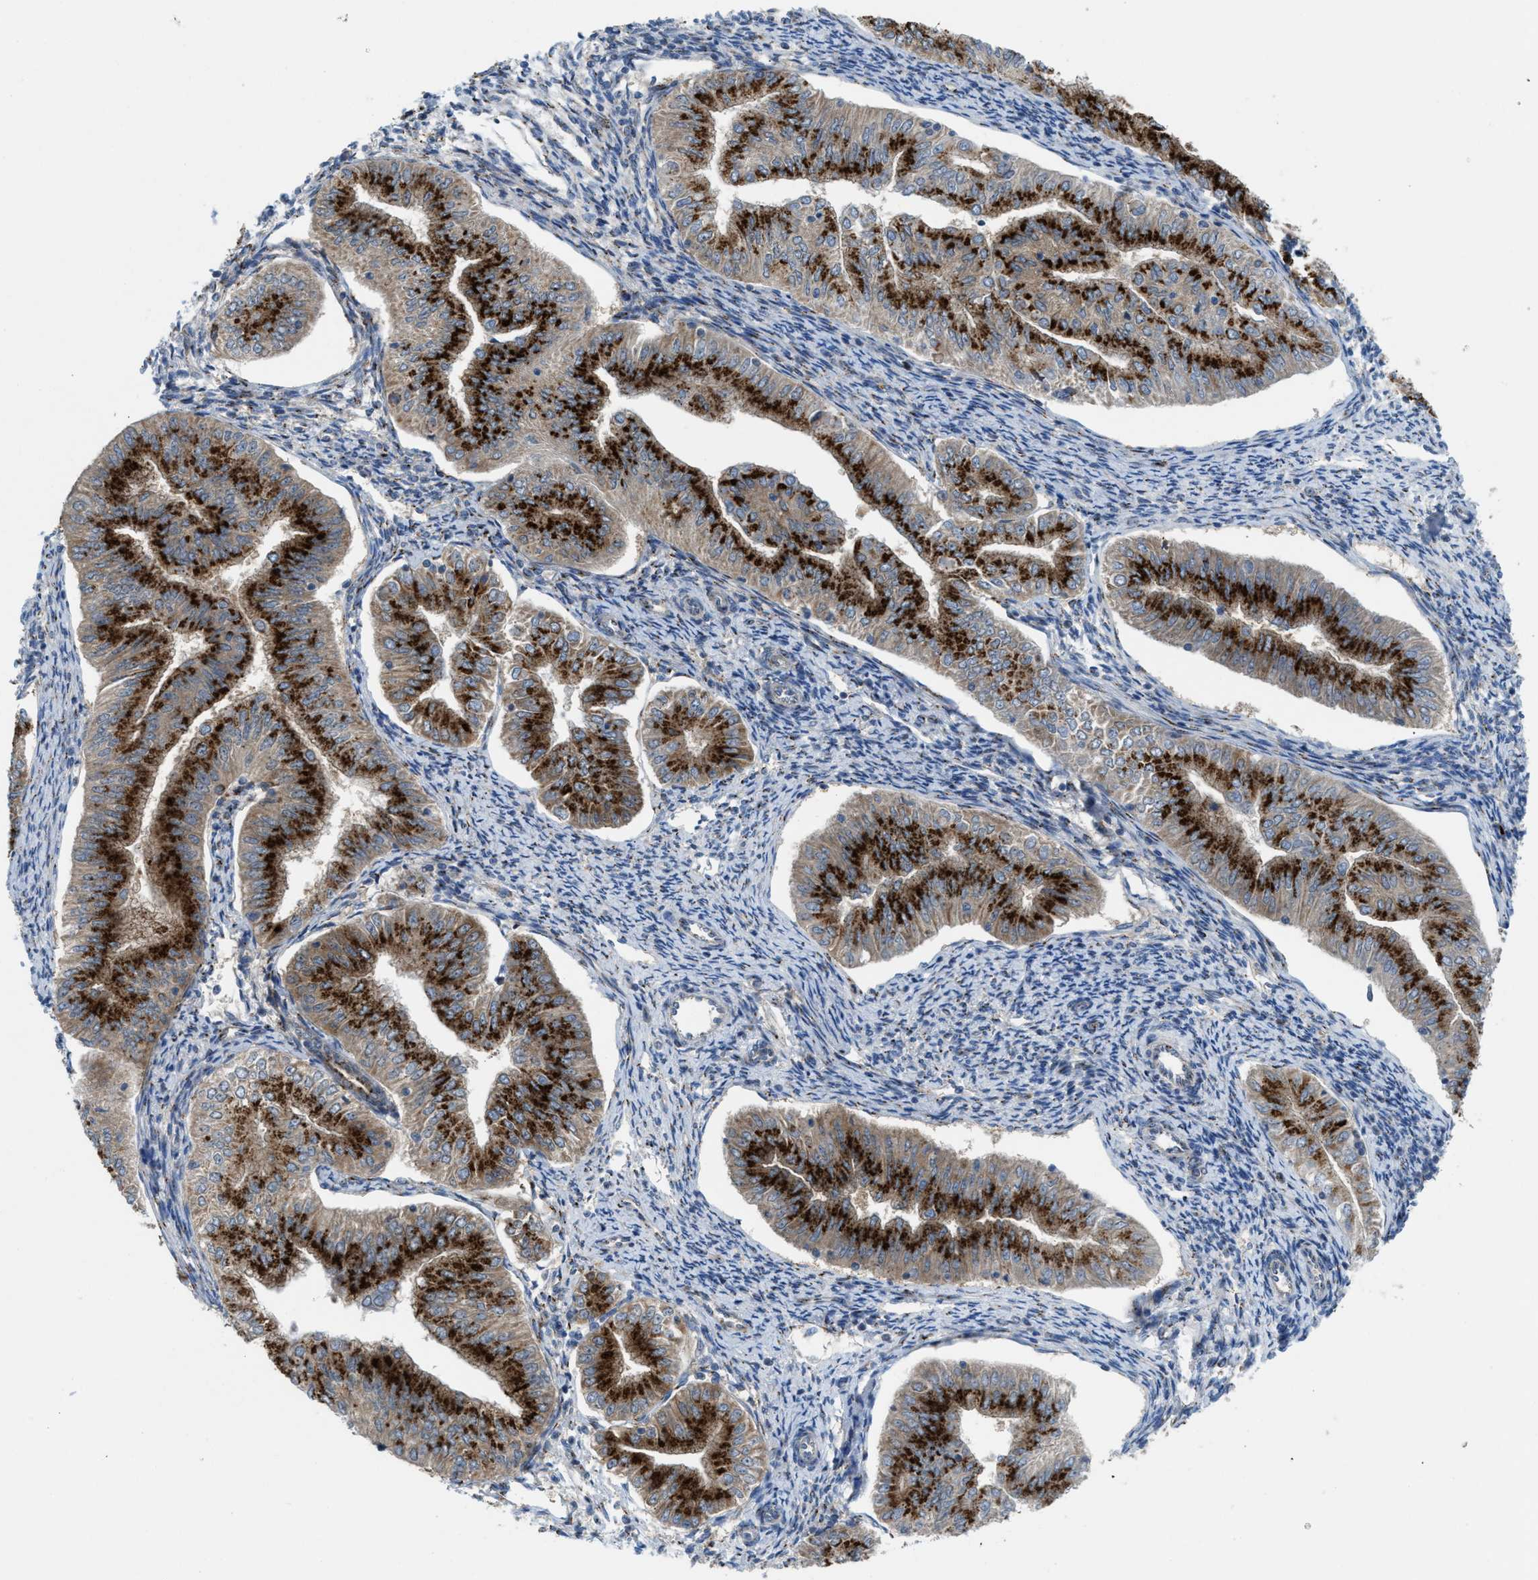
{"staining": {"intensity": "strong", "quantity": ">75%", "location": "cytoplasmic/membranous"}, "tissue": "endometrial cancer", "cell_type": "Tumor cells", "image_type": "cancer", "snomed": [{"axis": "morphology", "description": "Normal tissue, NOS"}, {"axis": "morphology", "description": "Adenocarcinoma, NOS"}, {"axis": "topography", "description": "Endometrium"}], "caption": "IHC of endometrial adenocarcinoma displays high levels of strong cytoplasmic/membranous expression in approximately >75% of tumor cells. (DAB IHC with brightfield microscopy, high magnification).", "gene": "SLC38A10", "patient": {"sex": "female", "age": 53}}